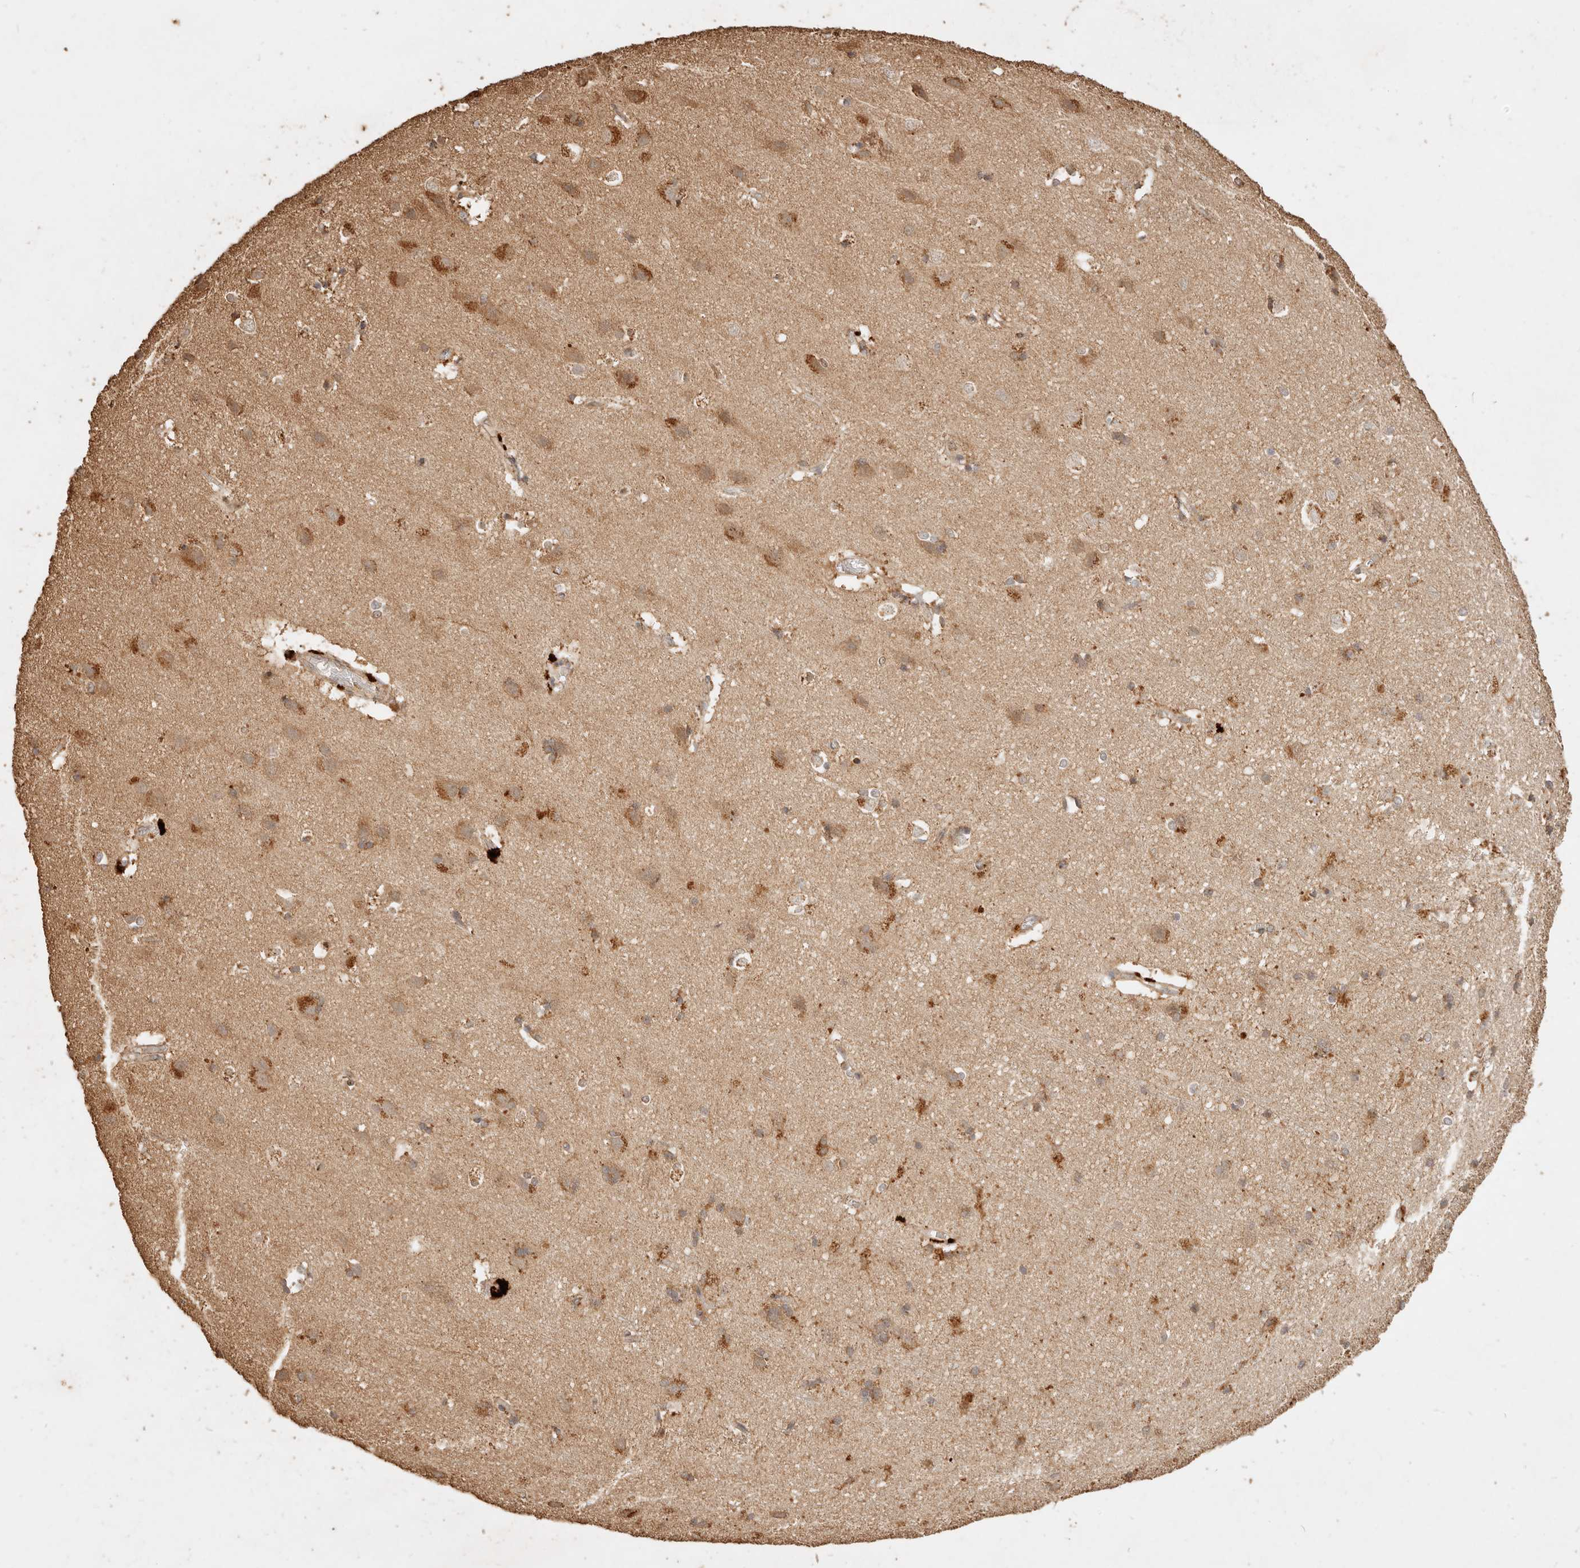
{"staining": {"intensity": "weak", "quantity": "25%-75%", "location": "cytoplasmic/membranous"}, "tissue": "cerebral cortex", "cell_type": "Endothelial cells", "image_type": "normal", "snomed": [{"axis": "morphology", "description": "Normal tissue, NOS"}, {"axis": "topography", "description": "Cerebral cortex"}], "caption": "Immunohistochemistry (IHC) of unremarkable human cerebral cortex reveals low levels of weak cytoplasmic/membranous staining in approximately 25%-75% of endothelial cells. Immunohistochemistry (IHC) stains the protein in brown and the nuclei are stained blue.", "gene": "FAM180B", "patient": {"sex": "male", "age": 54}}